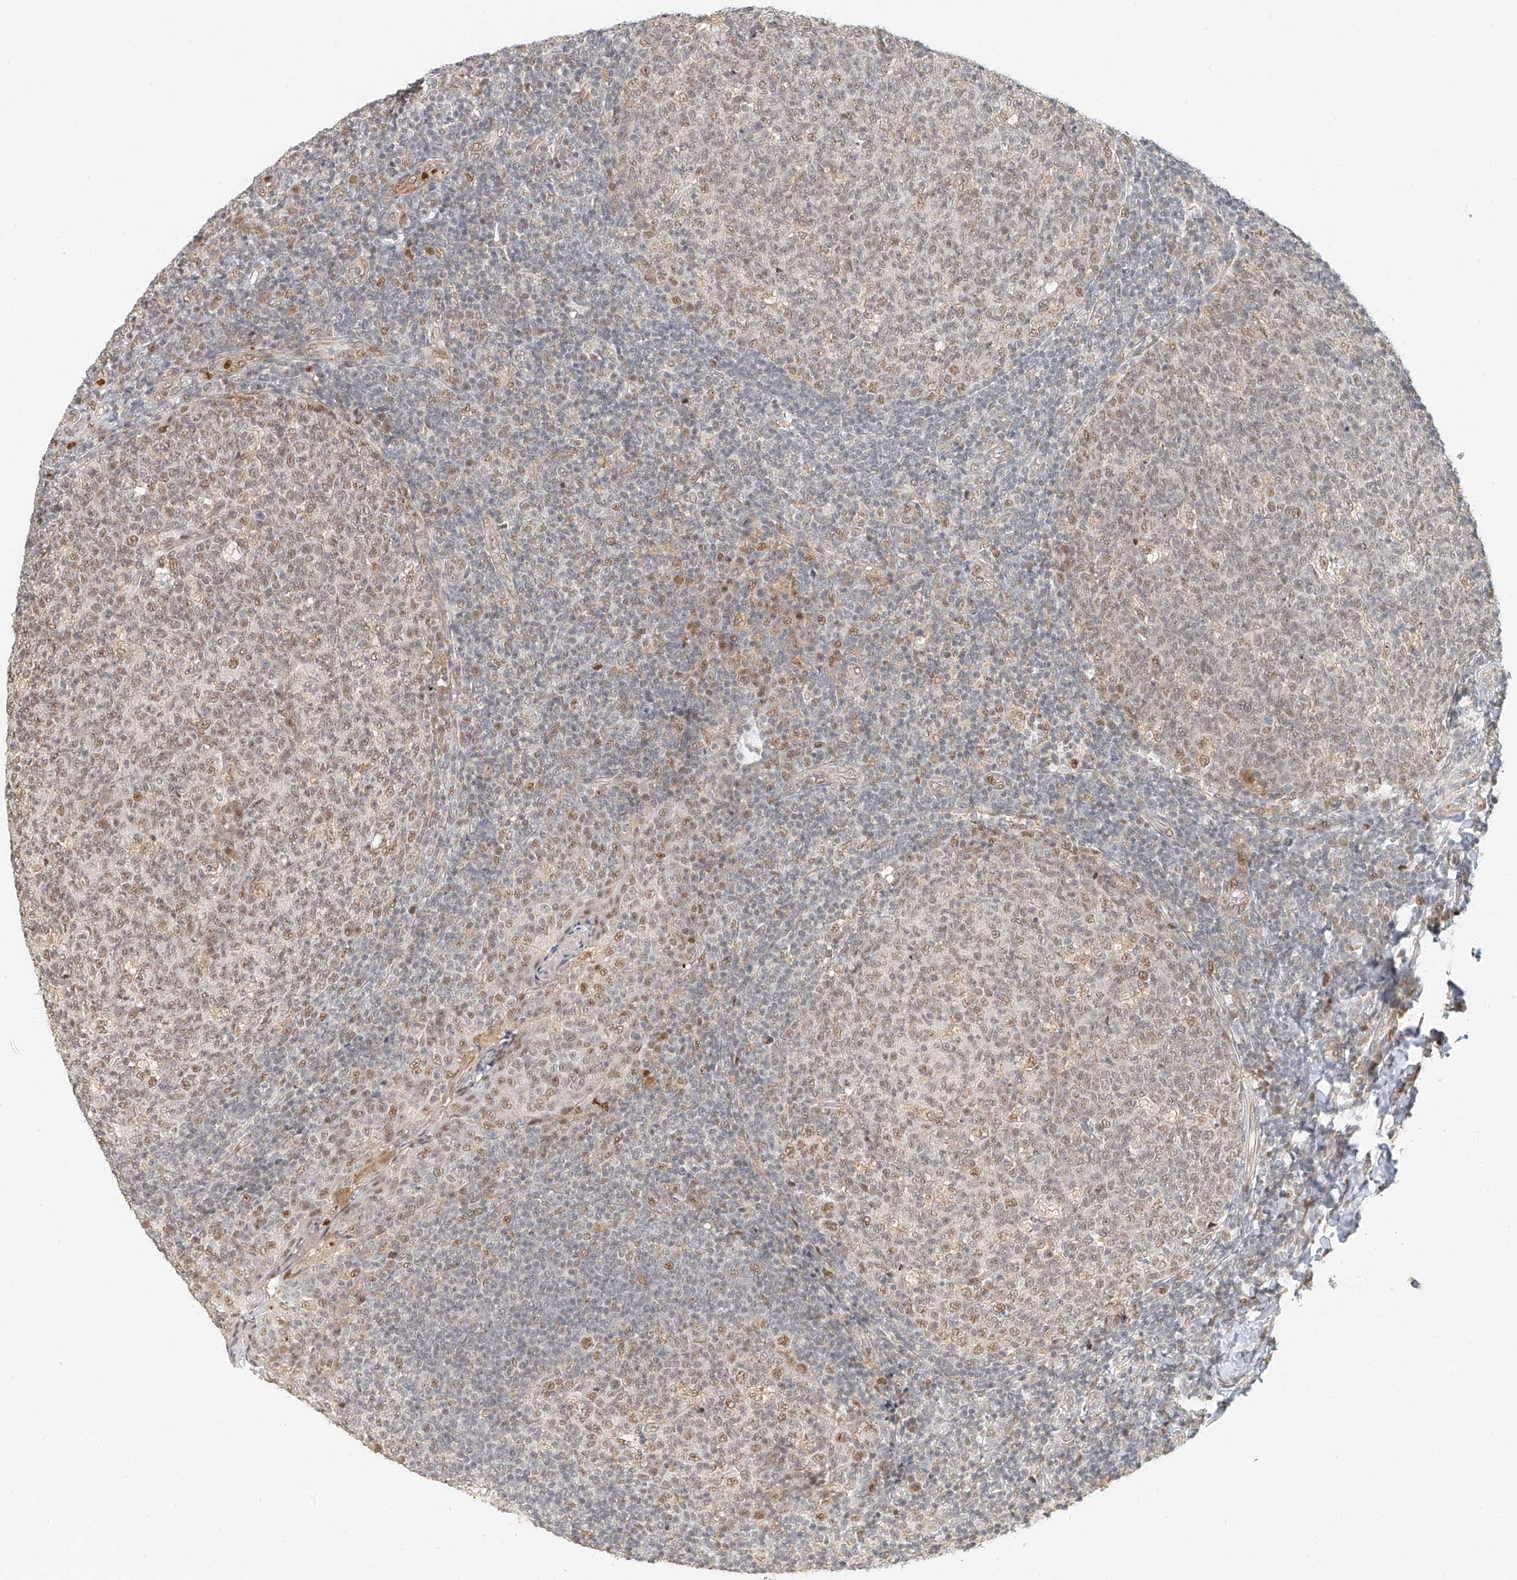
{"staining": {"intensity": "moderate", "quantity": "25%-75%", "location": "nuclear"}, "tissue": "tonsil", "cell_type": "Germinal center cells", "image_type": "normal", "snomed": [{"axis": "morphology", "description": "Normal tissue, NOS"}, {"axis": "topography", "description": "Tonsil"}], "caption": "Immunohistochemistry staining of normal tonsil, which displays medium levels of moderate nuclear staining in approximately 25%-75% of germinal center cells indicating moderate nuclear protein positivity. The staining was performed using DAB (3,3'-diaminobenzidine) (brown) for protein detection and nuclei were counterstained in hematoxylin (blue).", "gene": "CXorf58", "patient": {"sex": "female", "age": 19}}